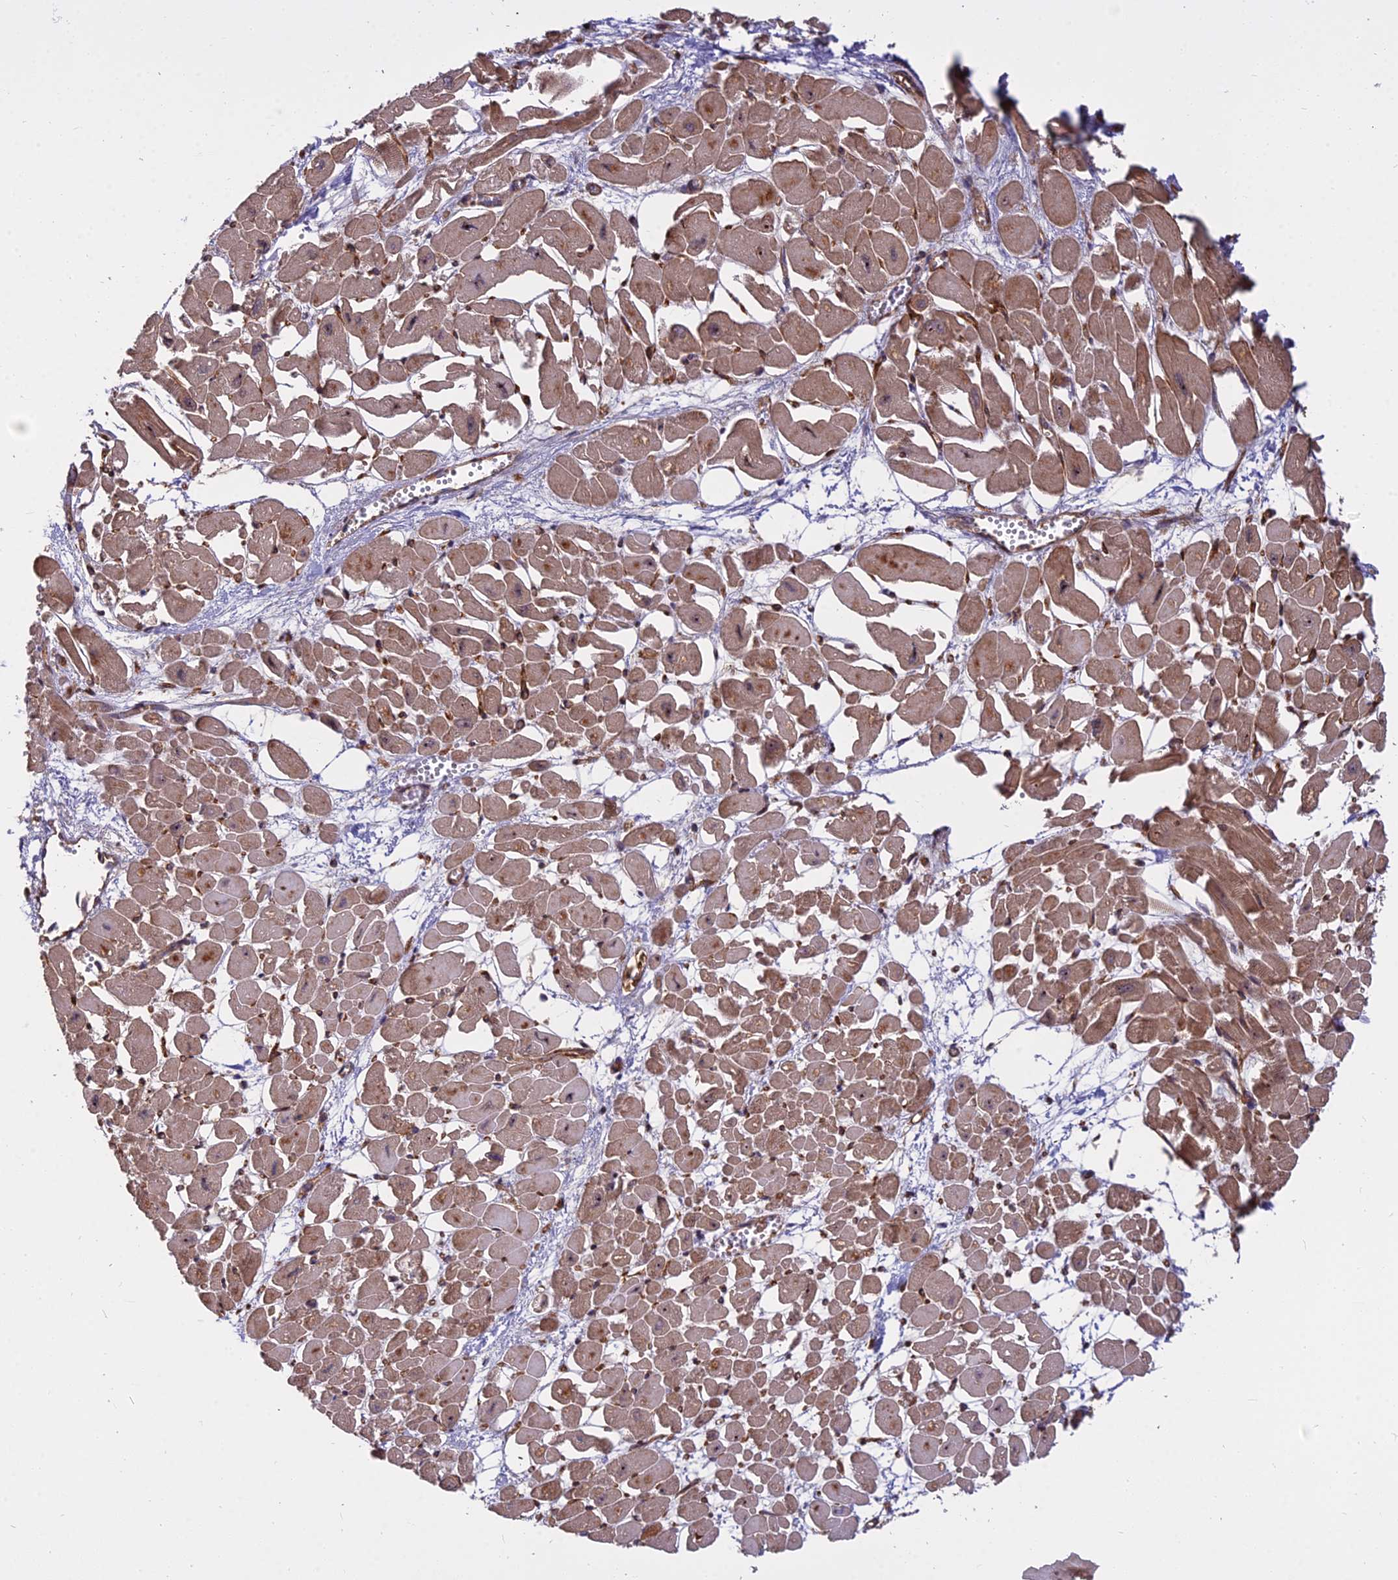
{"staining": {"intensity": "strong", "quantity": "25%-75%", "location": "cytoplasmic/membranous,nuclear"}, "tissue": "heart muscle", "cell_type": "Cardiomyocytes", "image_type": "normal", "snomed": [{"axis": "morphology", "description": "Normal tissue, NOS"}, {"axis": "topography", "description": "Heart"}], "caption": "The image reveals a brown stain indicating the presence of a protein in the cytoplasmic/membranous,nuclear of cardiomyocytes in heart muscle. (brown staining indicates protein expression, while blue staining denotes nuclei).", "gene": "TCEA3", "patient": {"sex": "male", "age": 54}}